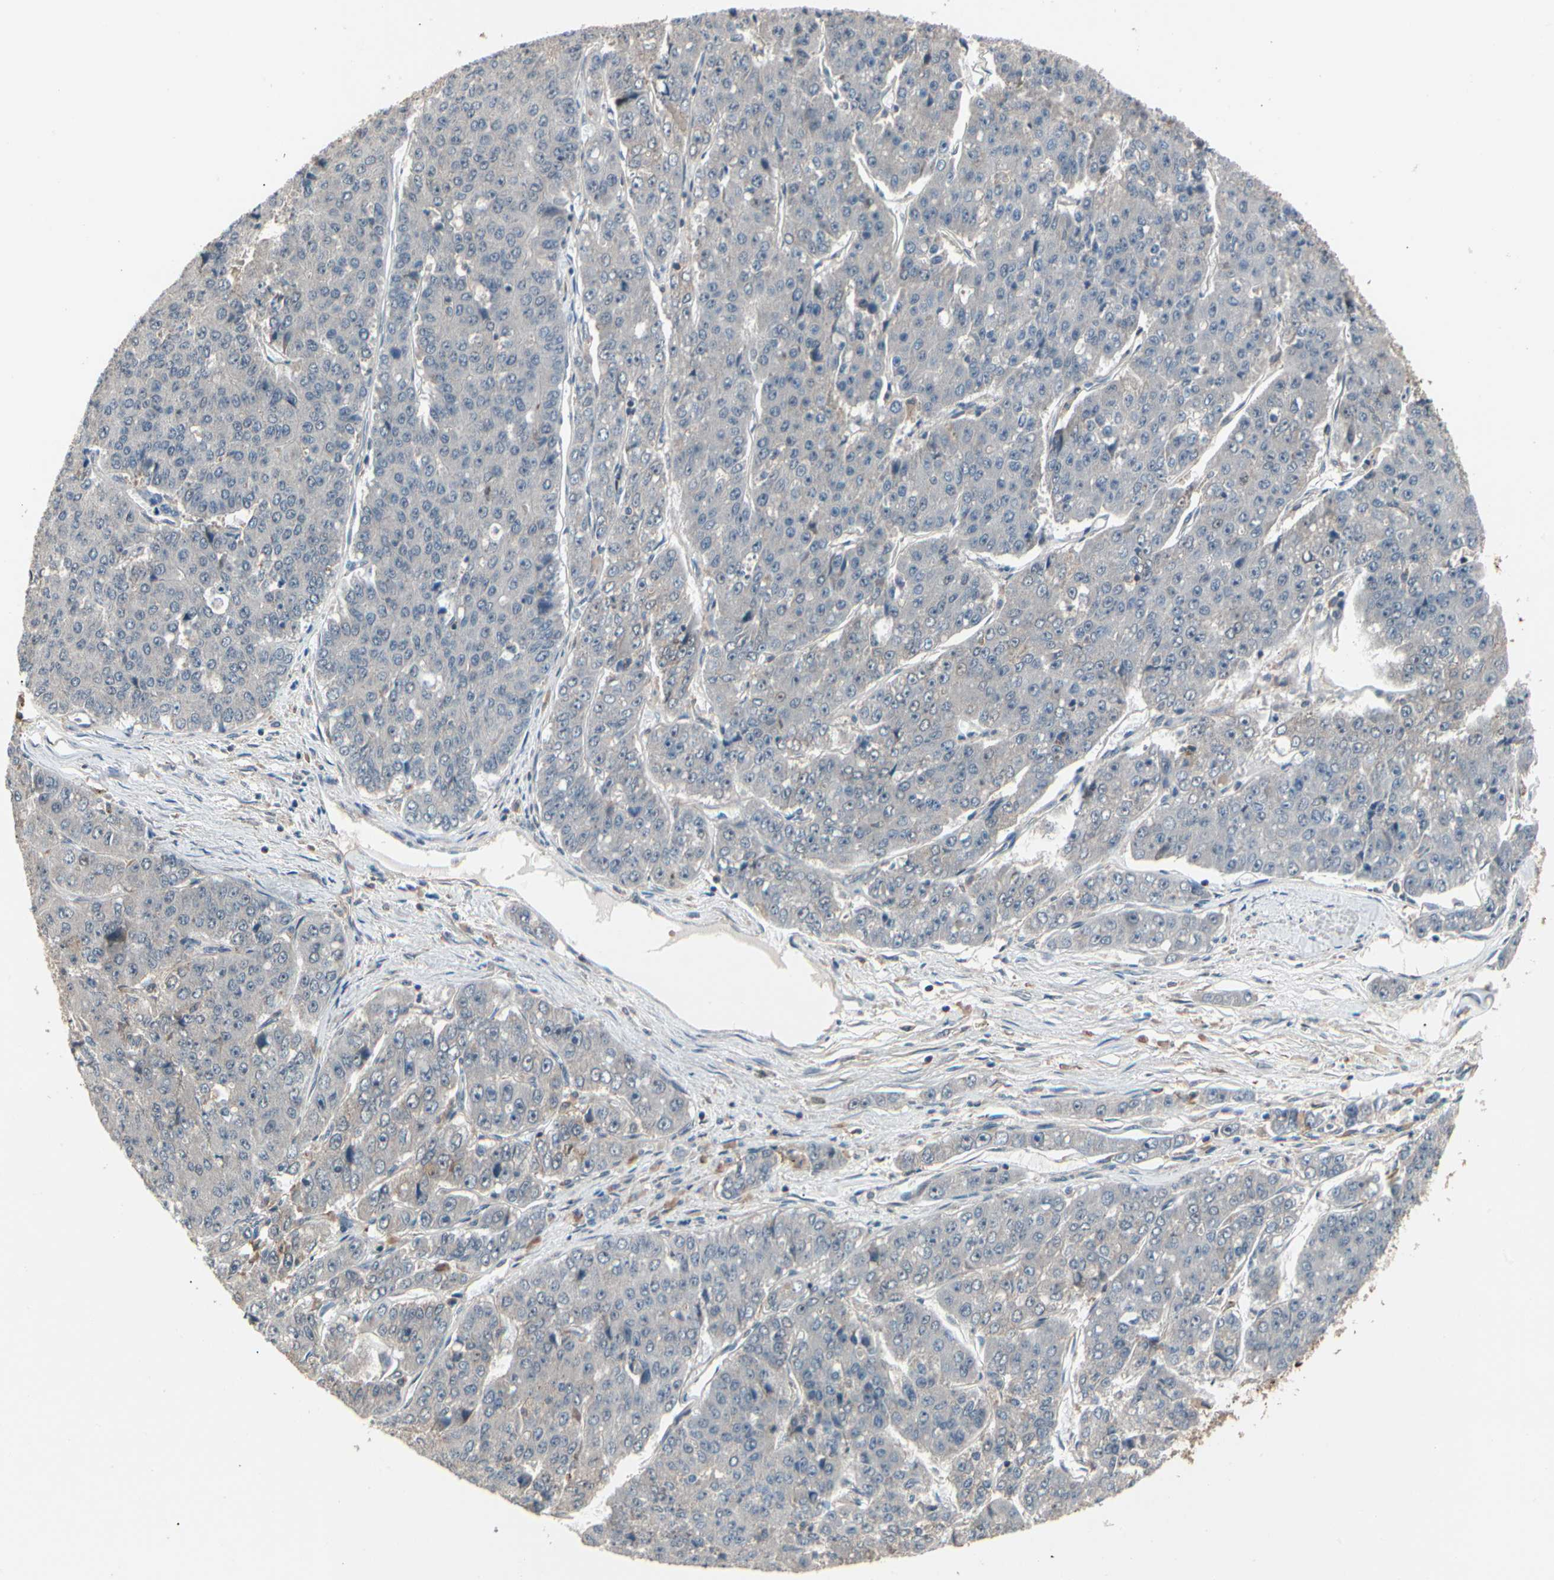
{"staining": {"intensity": "weak", "quantity": "<25%", "location": "cytoplasmic/membranous"}, "tissue": "pancreatic cancer", "cell_type": "Tumor cells", "image_type": "cancer", "snomed": [{"axis": "morphology", "description": "Adenocarcinoma, NOS"}, {"axis": "topography", "description": "Pancreas"}], "caption": "This is a micrograph of immunohistochemistry (IHC) staining of pancreatic cancer (adenocarcinoma), which shows no expression in tumor cells. Brightfield microscopy of immunohistochemistry (IHC) stained with DAB (brown) and hematoxylin (blue), captured at high magnification.", "gene": "MAPK13", "patient": {"sex": "male", "age": 50}}